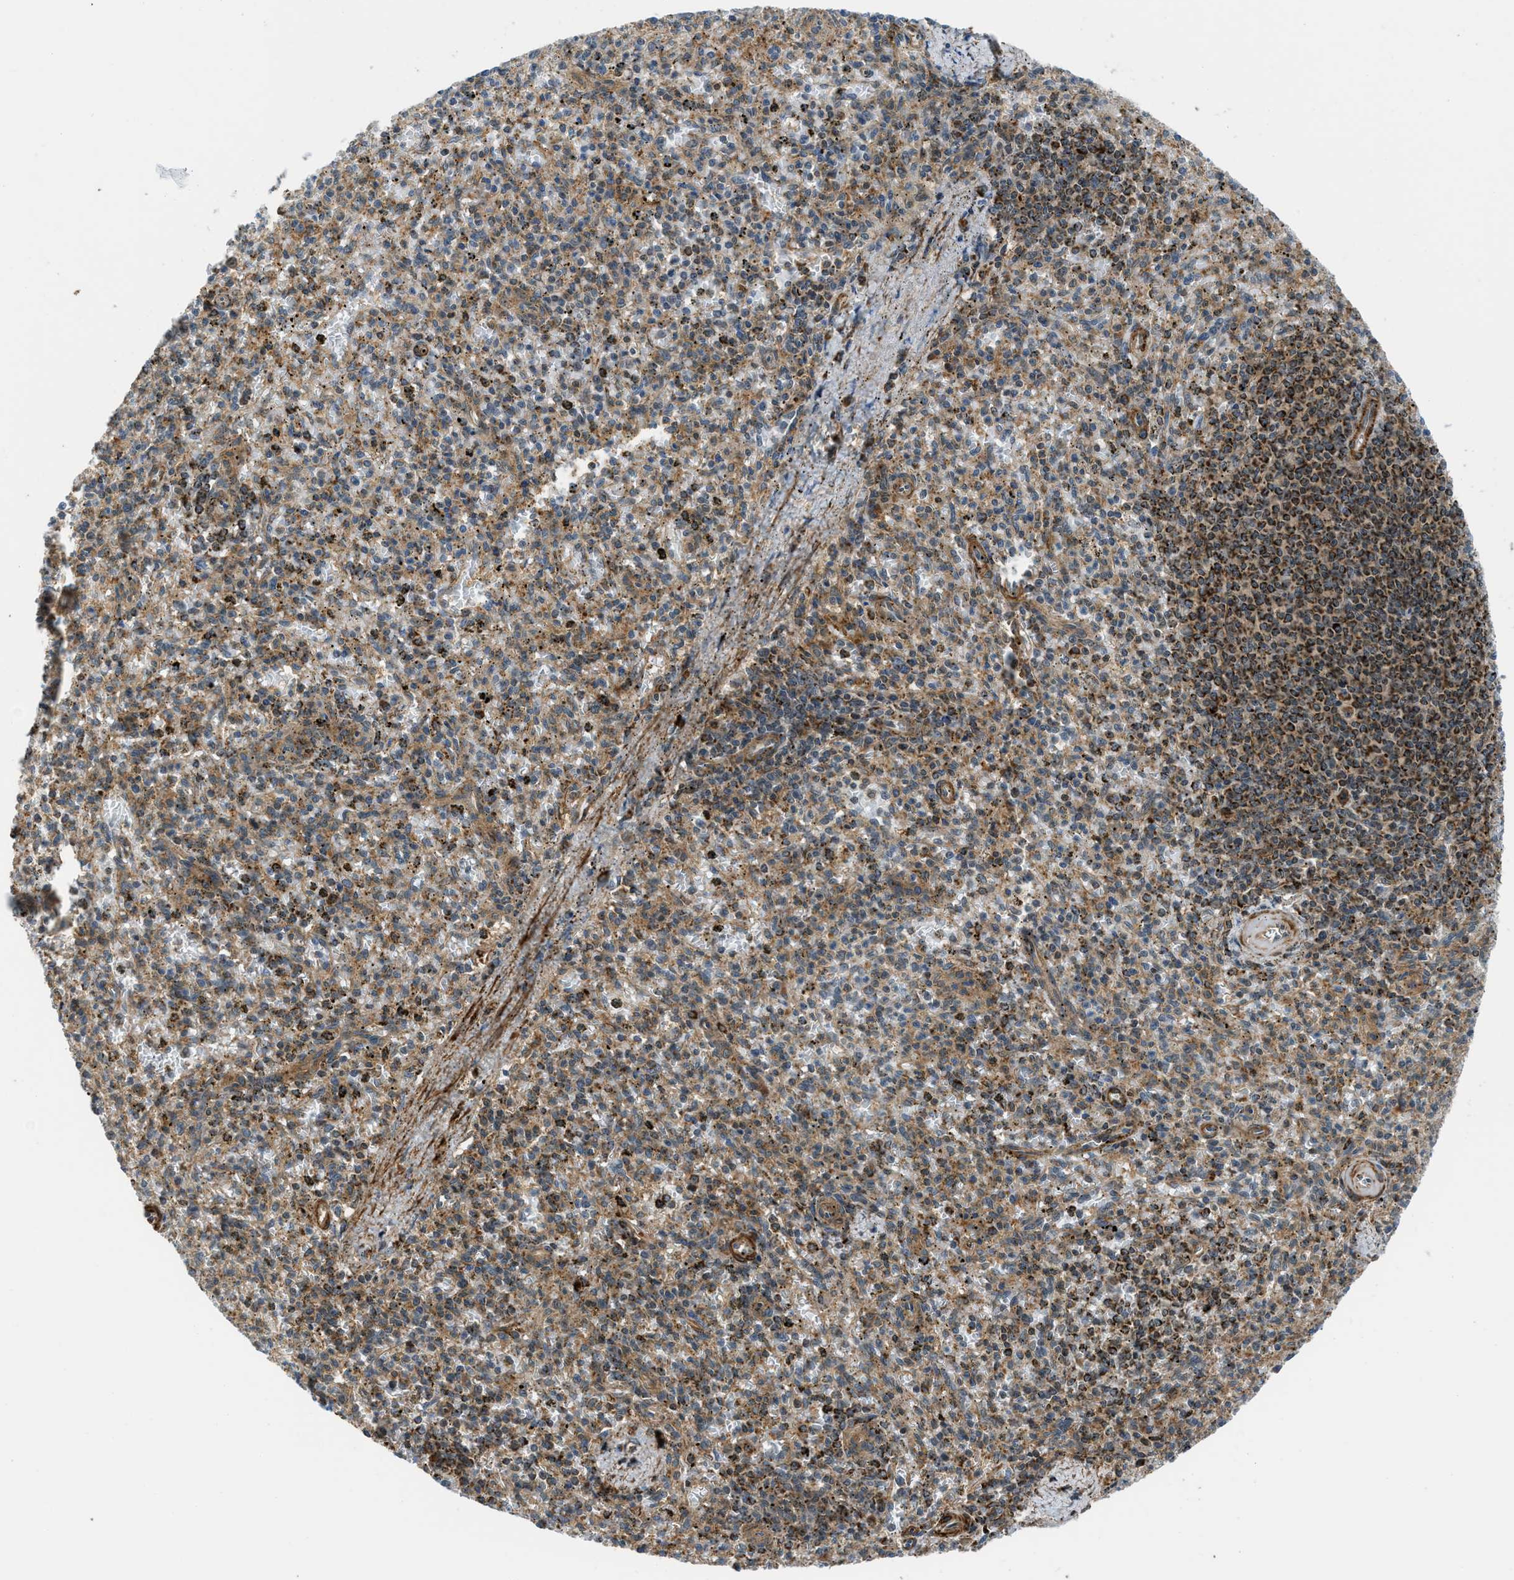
{"staining": {"intensity": "moderate", "quantity": ">75%", "location": "cytoplasmic/membranous"}, "tissue": "spleen", "cell_type": "Cells in red pulp", "image_type": "normal", "snomed": [{"axis": "morphology", "description": "Normal tissue, NOS"}, {"axis": "topography", "description": "Spleen"}], "caption": "IHC of benign spleen demonstrates medium levels of moderate cytoplasmic/membranous staining in approximately >75% of cells in red pulp. The staining was performed using DAB to visualize the protein expression in brown, while the nuclei were stained in blue with hematoxylin (Magnification: 20x).", "gene": "SESN2", "patient": {"sex": "male", "age": 72}}